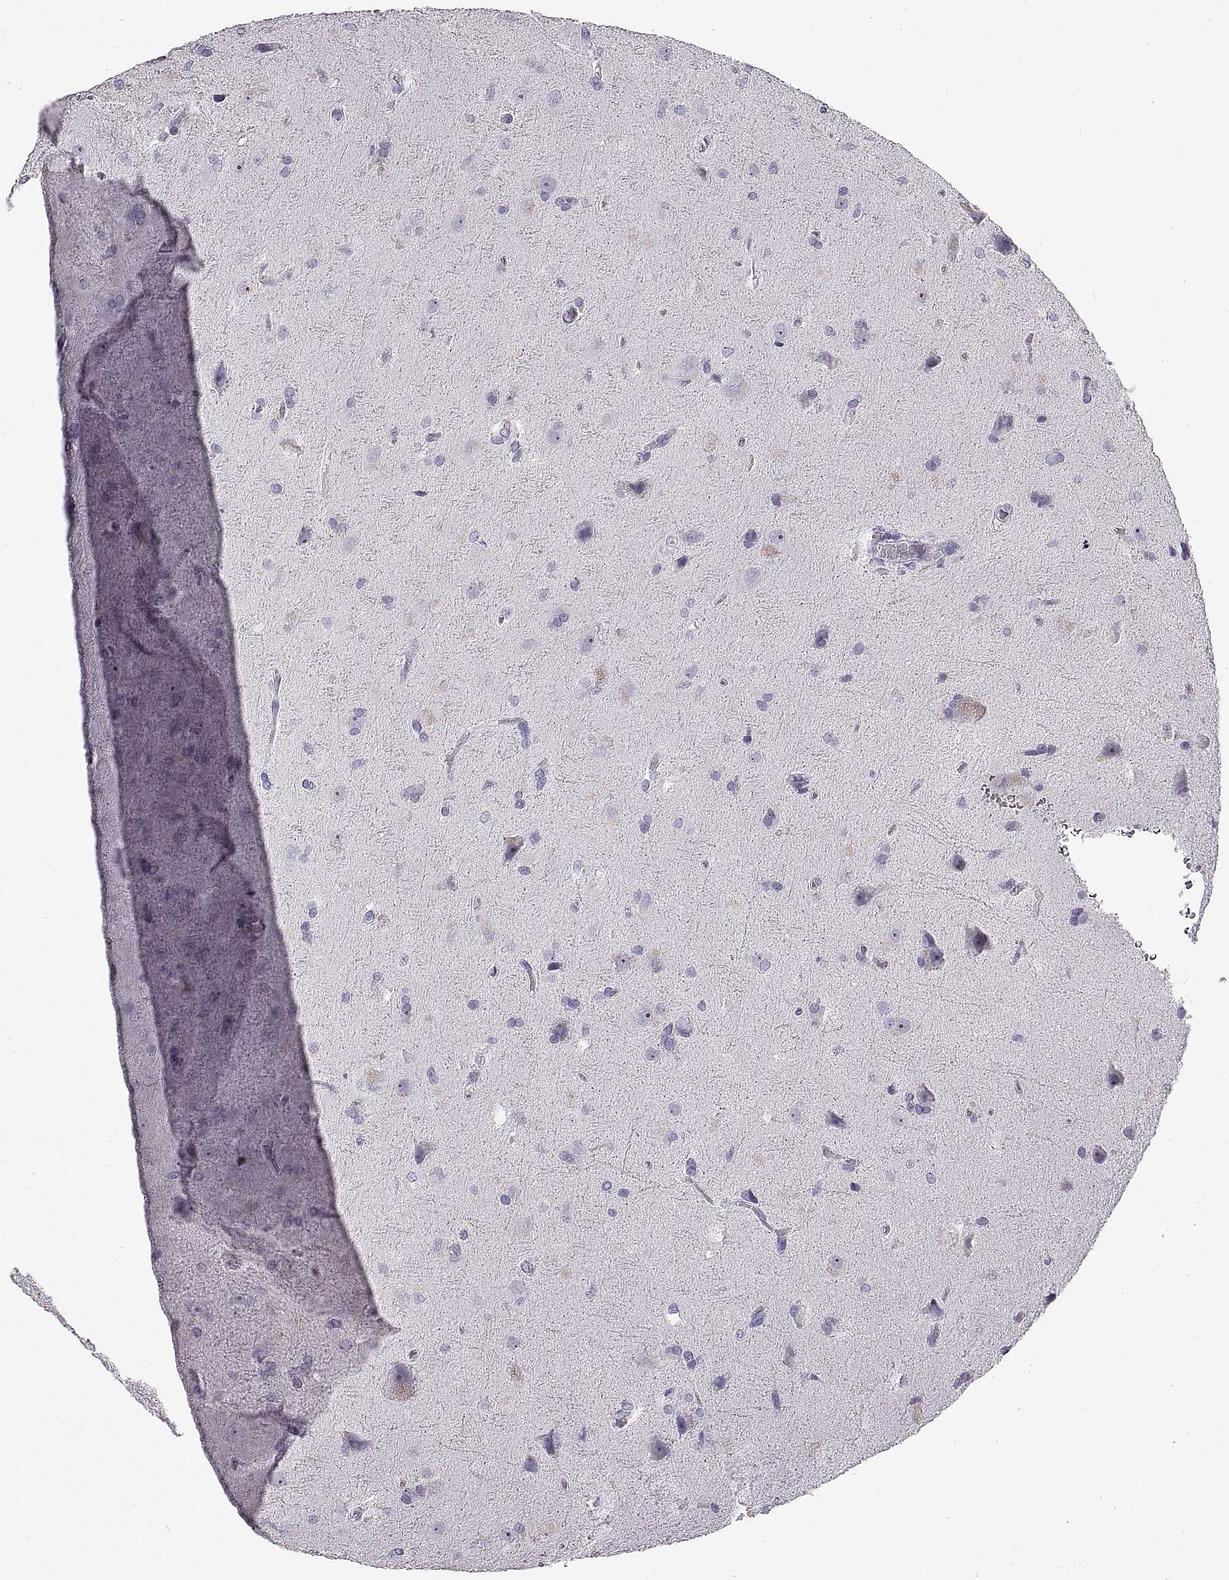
{"staining": {"intensity": "negative", "quantity": "none", "location": "none"}, "tissue": "glioma", "cell_type": "Tumor cells", "image_type": "cancer", "snomed": [{"axis": "morphology", "description": "Glioma, malignant, Low grade"}, {"axis": "topography", "description": "Brain"}], "caption": "IHC of human glioma shows no staining in tumor cells.", "gene": "WFDC8", "patient": {"sex": "male", "age": 58}}